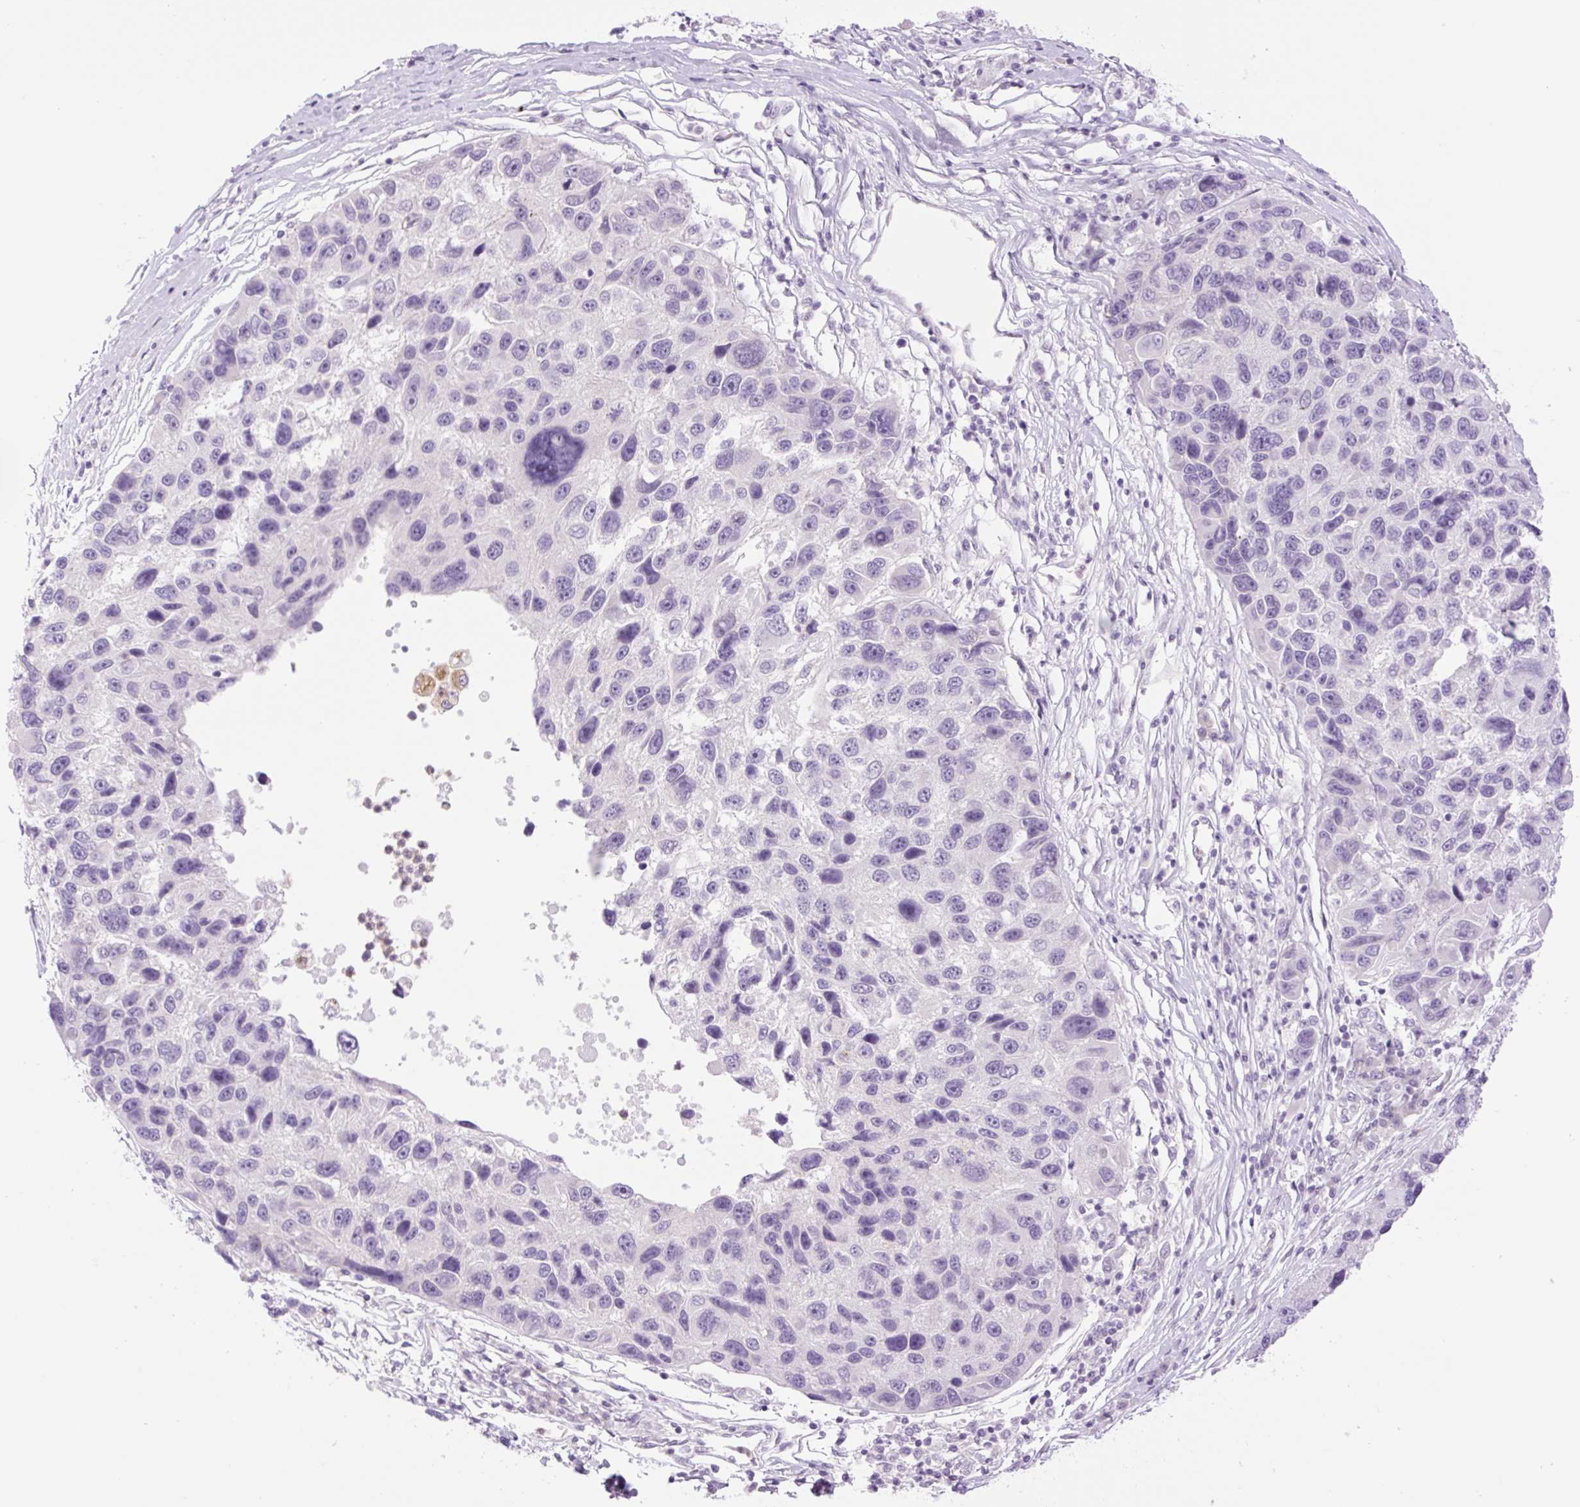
{"staining": {"intensity": "negative", "quantity": "none", "location": "none"}, "tissue": "melanoma", "cell_type": "Tumor cells", "image_type": "cancer", "snomed": [{"axis": "morphology", "description": "Malignant melanoma, NOS"}, {"axis": "topography", "description": "Skin"}], "caption": "An image of malignant melanoma stained for a protein displays no brown staining in tumor cells.", "gene": "TBX15", "patient": {"sex": "male", "age": 53}}